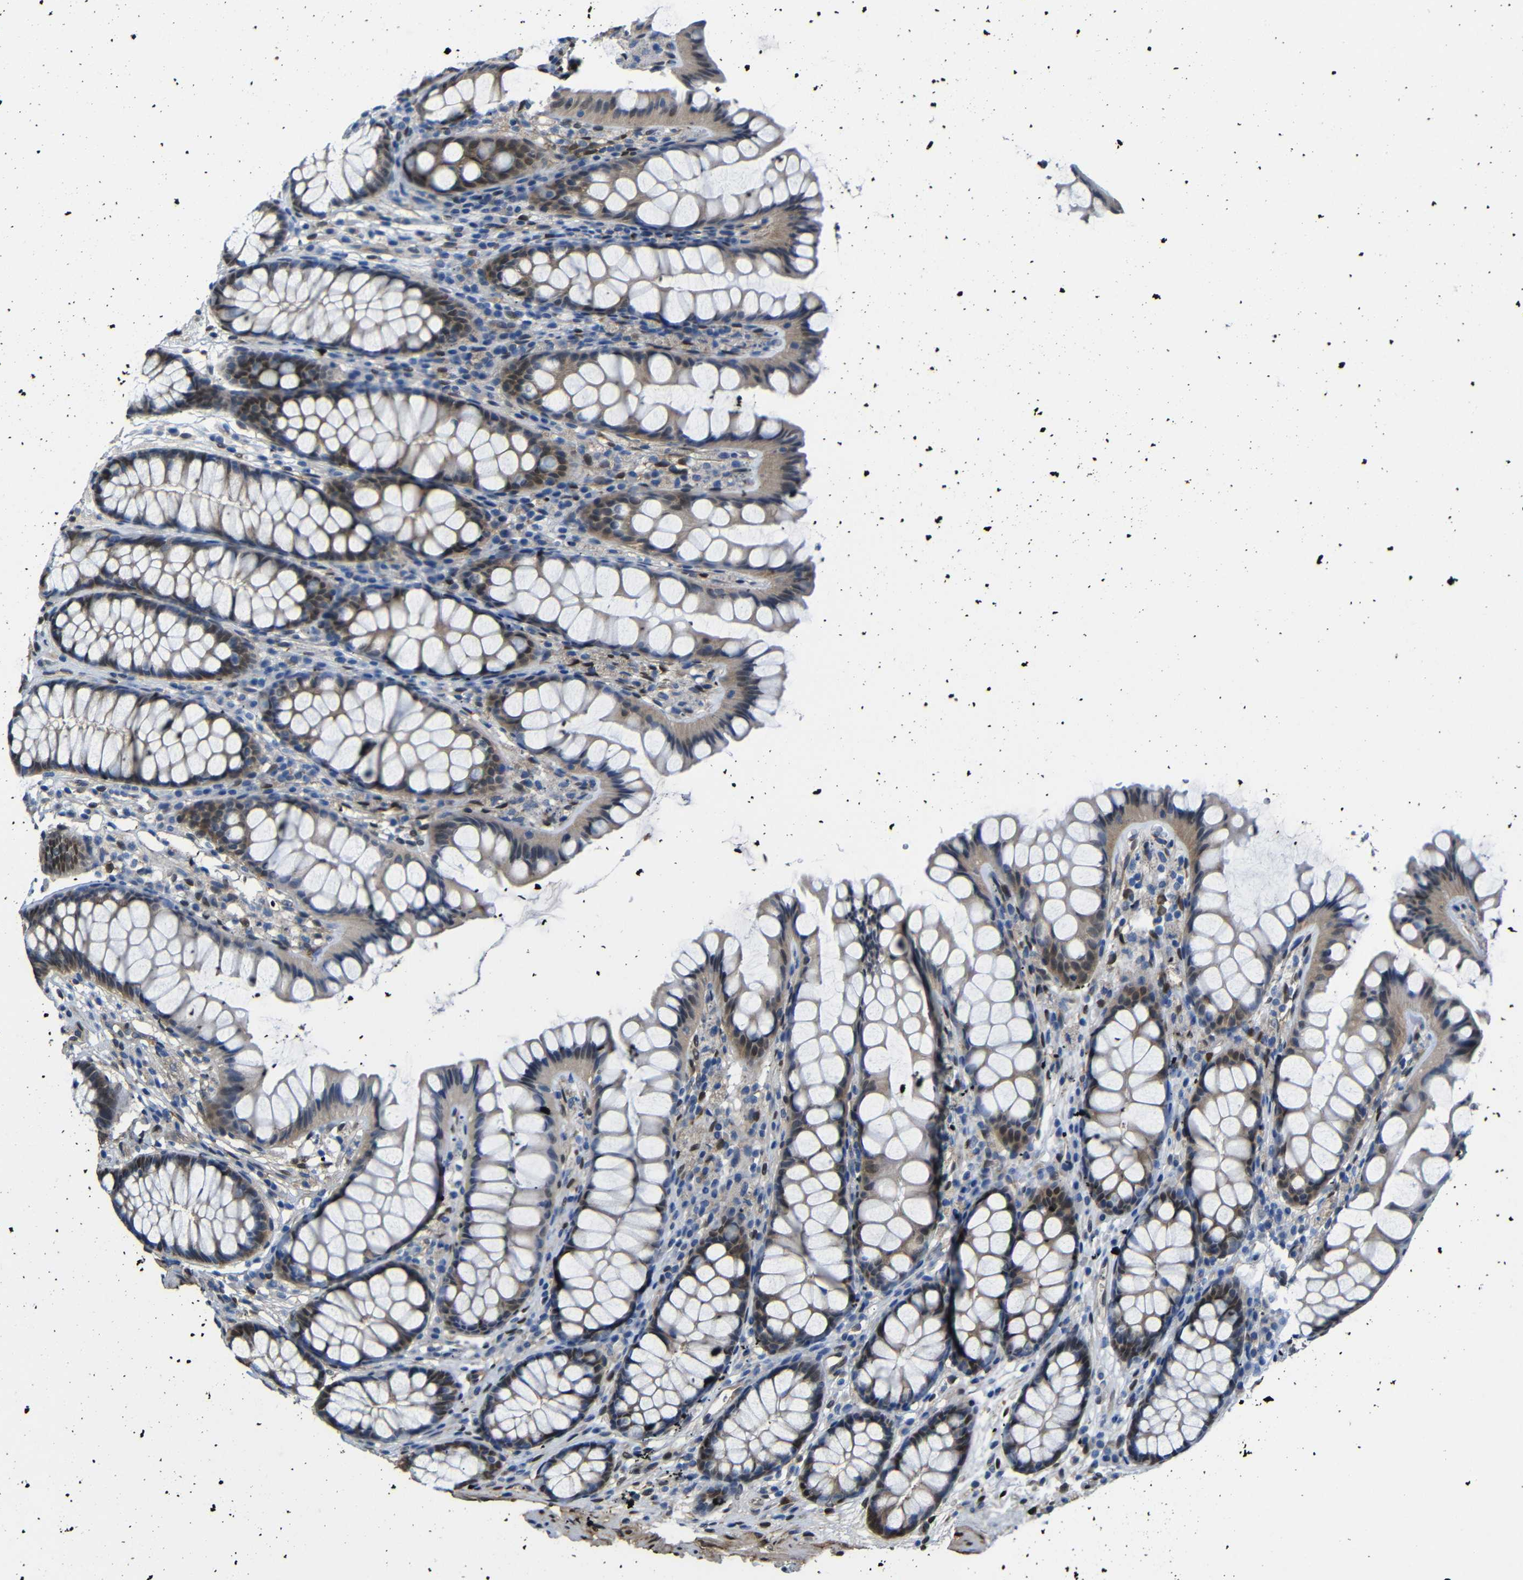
{"staining": {"intensity": "moderate", "quantity": "25%-75%", "location": "cytoplasmic/membranous"}, "tissue": "colon", "cell_type": "Endothelial cells", "image_type": "normal", "snomed": [{"axis": "morphology", "description": "Normal tissue, NOS"}, {"axis": "topography", "description": "Colon"}], "caption": "About 25%-75% of endothelial cells in benign human colon show moderate cytoplasmic/membranous protein expression as visualized by brown immunohistochemical staining.", "gene": "YAP1", "patient": {"sex": "female", "age": 55}}